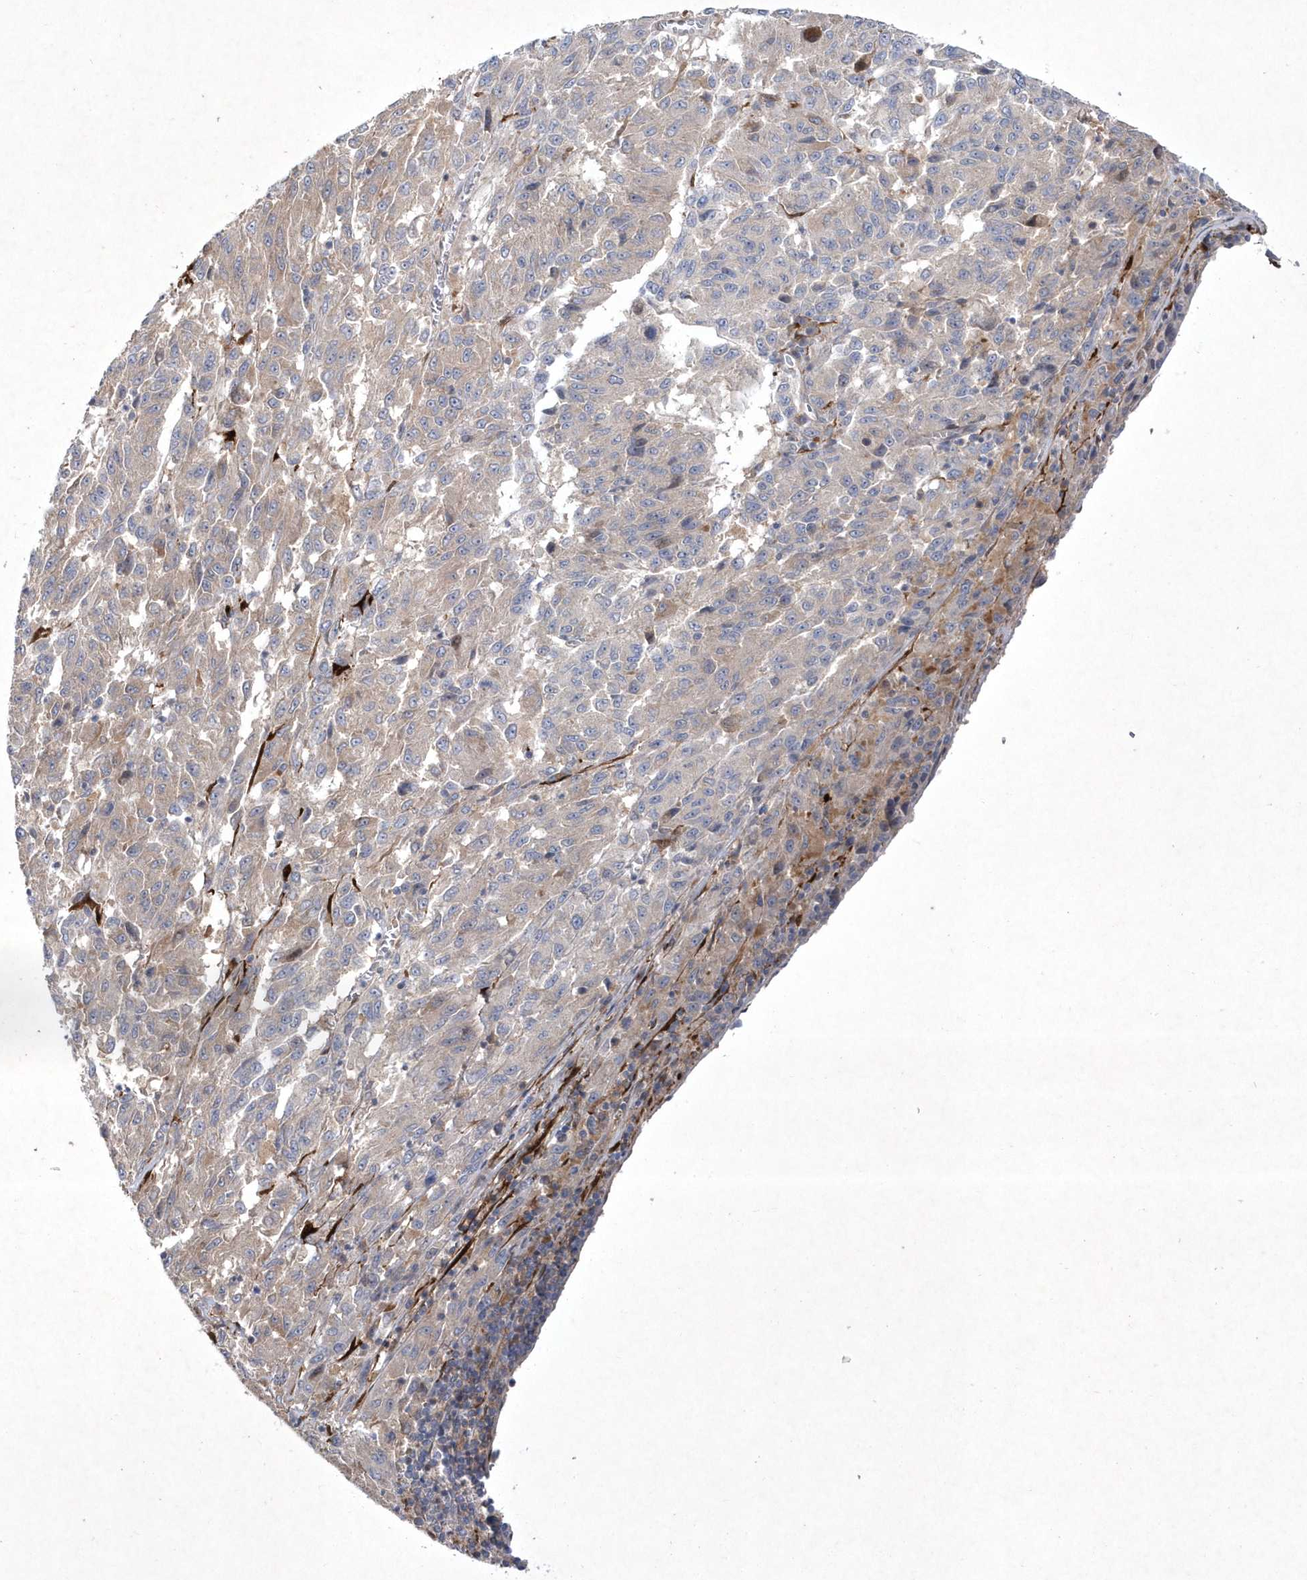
{"staining": {"intensity": "weak", "quantity": "25%-75%", "location": "cytoplasmic/membranous"}, "tissue": "melanoma", "cell_type": "Tumor cells", "image_type": "cancer", "snomed": [{"axis": "morphology", "description": "Malignant melanoma, Metastatic site"}, {"axis": "topography", "description": "Lung"}], "caption": "Protein analysis of malignant melanoma (metastatic site) tissue reveals weak cytoplasmic/membranous positivity in approximately 25%-75% of tumor cells. (DAB (3,3'-diaminobenzidine) IHC, brown staining for protein, blue staining for nuclei).", "gene": "DSPP", "patient": {"sex": "male", "age": 64}}